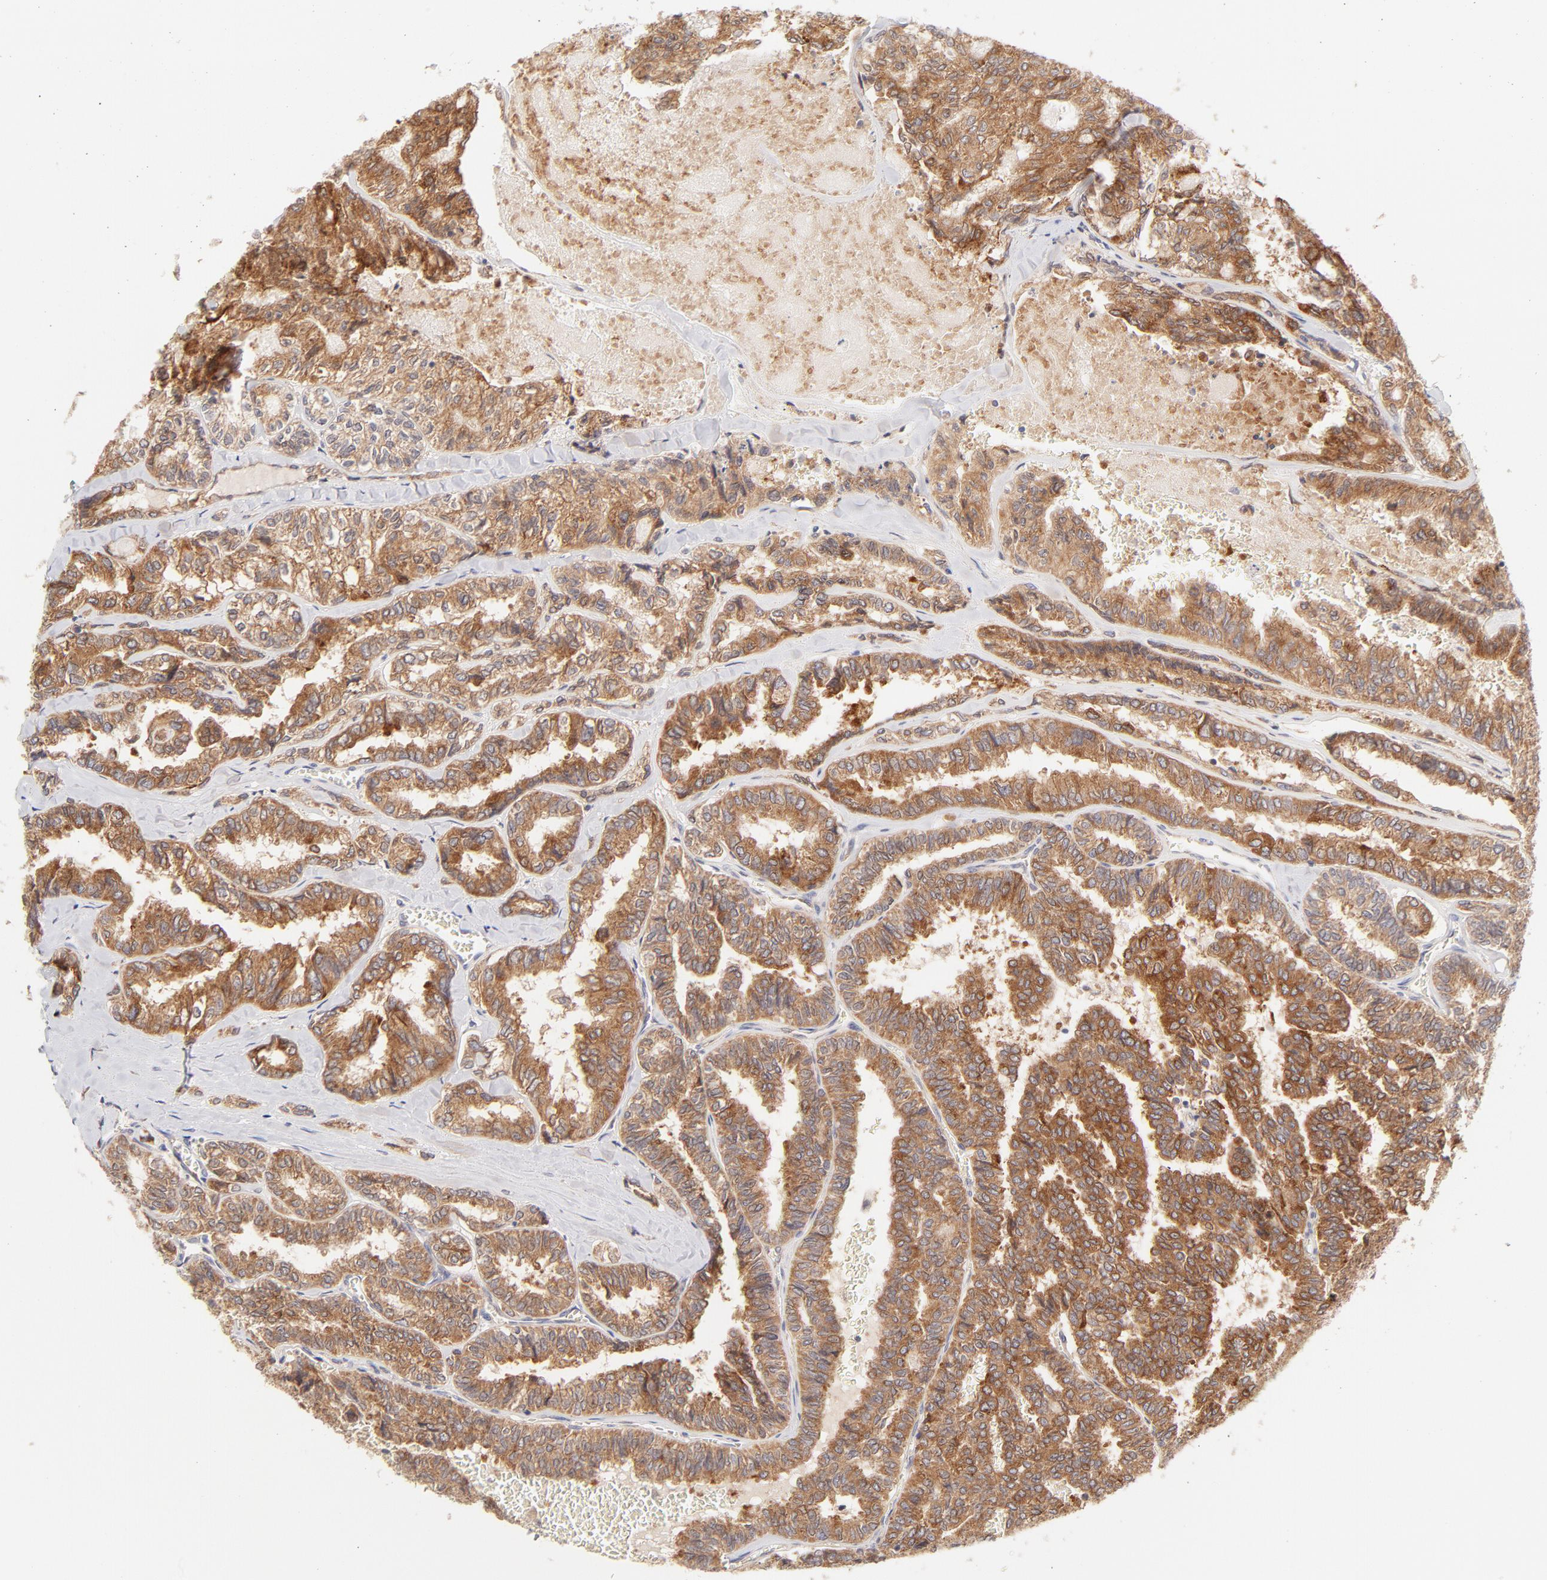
{"staining": {"intensity": "moderate", "quantity": ">75%", "location": "cytoplasmic/membranous"}, "tissue": "thyroid cancer", "cell_type": "Tumor cells", "image_type": "cancer", "snomed": [{"axis": "morphology", "description": "Papillary adenocarcinoma, NOS"}, {"axis": "topography", "description": "Thyroid gland"}], "caption": "Protein expression analysis of thyroid cancer (papillary adenocarcinoma) exhibits moderate cytoplasmic/membranous staining in approximately >75% of tumor cells.", "gene": "RPS6KA1", "patient": {"sex": "female", "age": 35}}